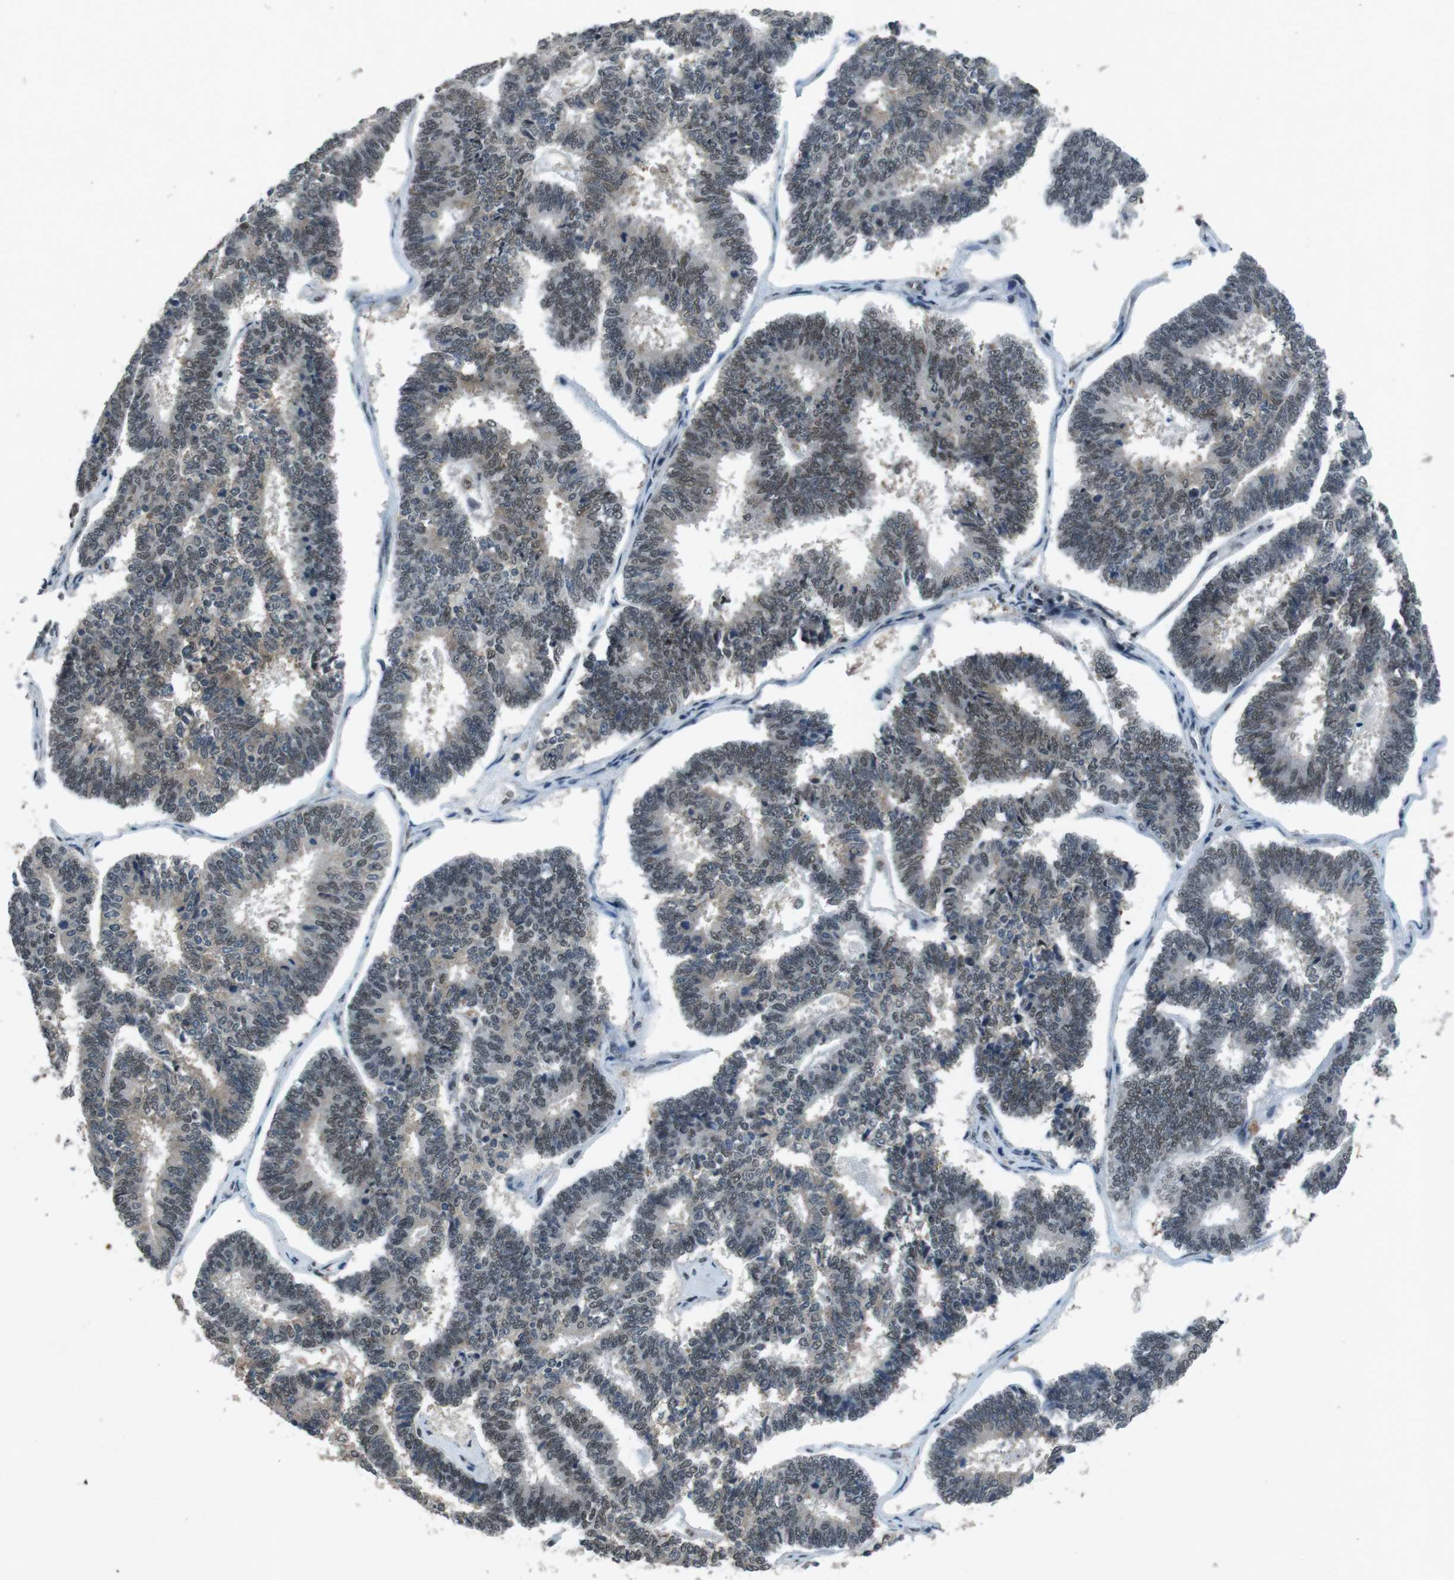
{"staining": {"intensity": "weak", "quantity": "<25%", "location": "nuclear"}, "tissue": "endometrial cancer", "cell_type": "Tumor cells", "image_type": "cancer", "snomed": [{"axis": "morphology", "description": "Adenocarcinoma, NOS"}, {"axis": "topography", "description": "Endometrium"}], "caption": "Tumor cells are negative for protein expression in human endometrial cancer.", "gene": "USP7", "patient": {"sex": "female", "age": 70}}